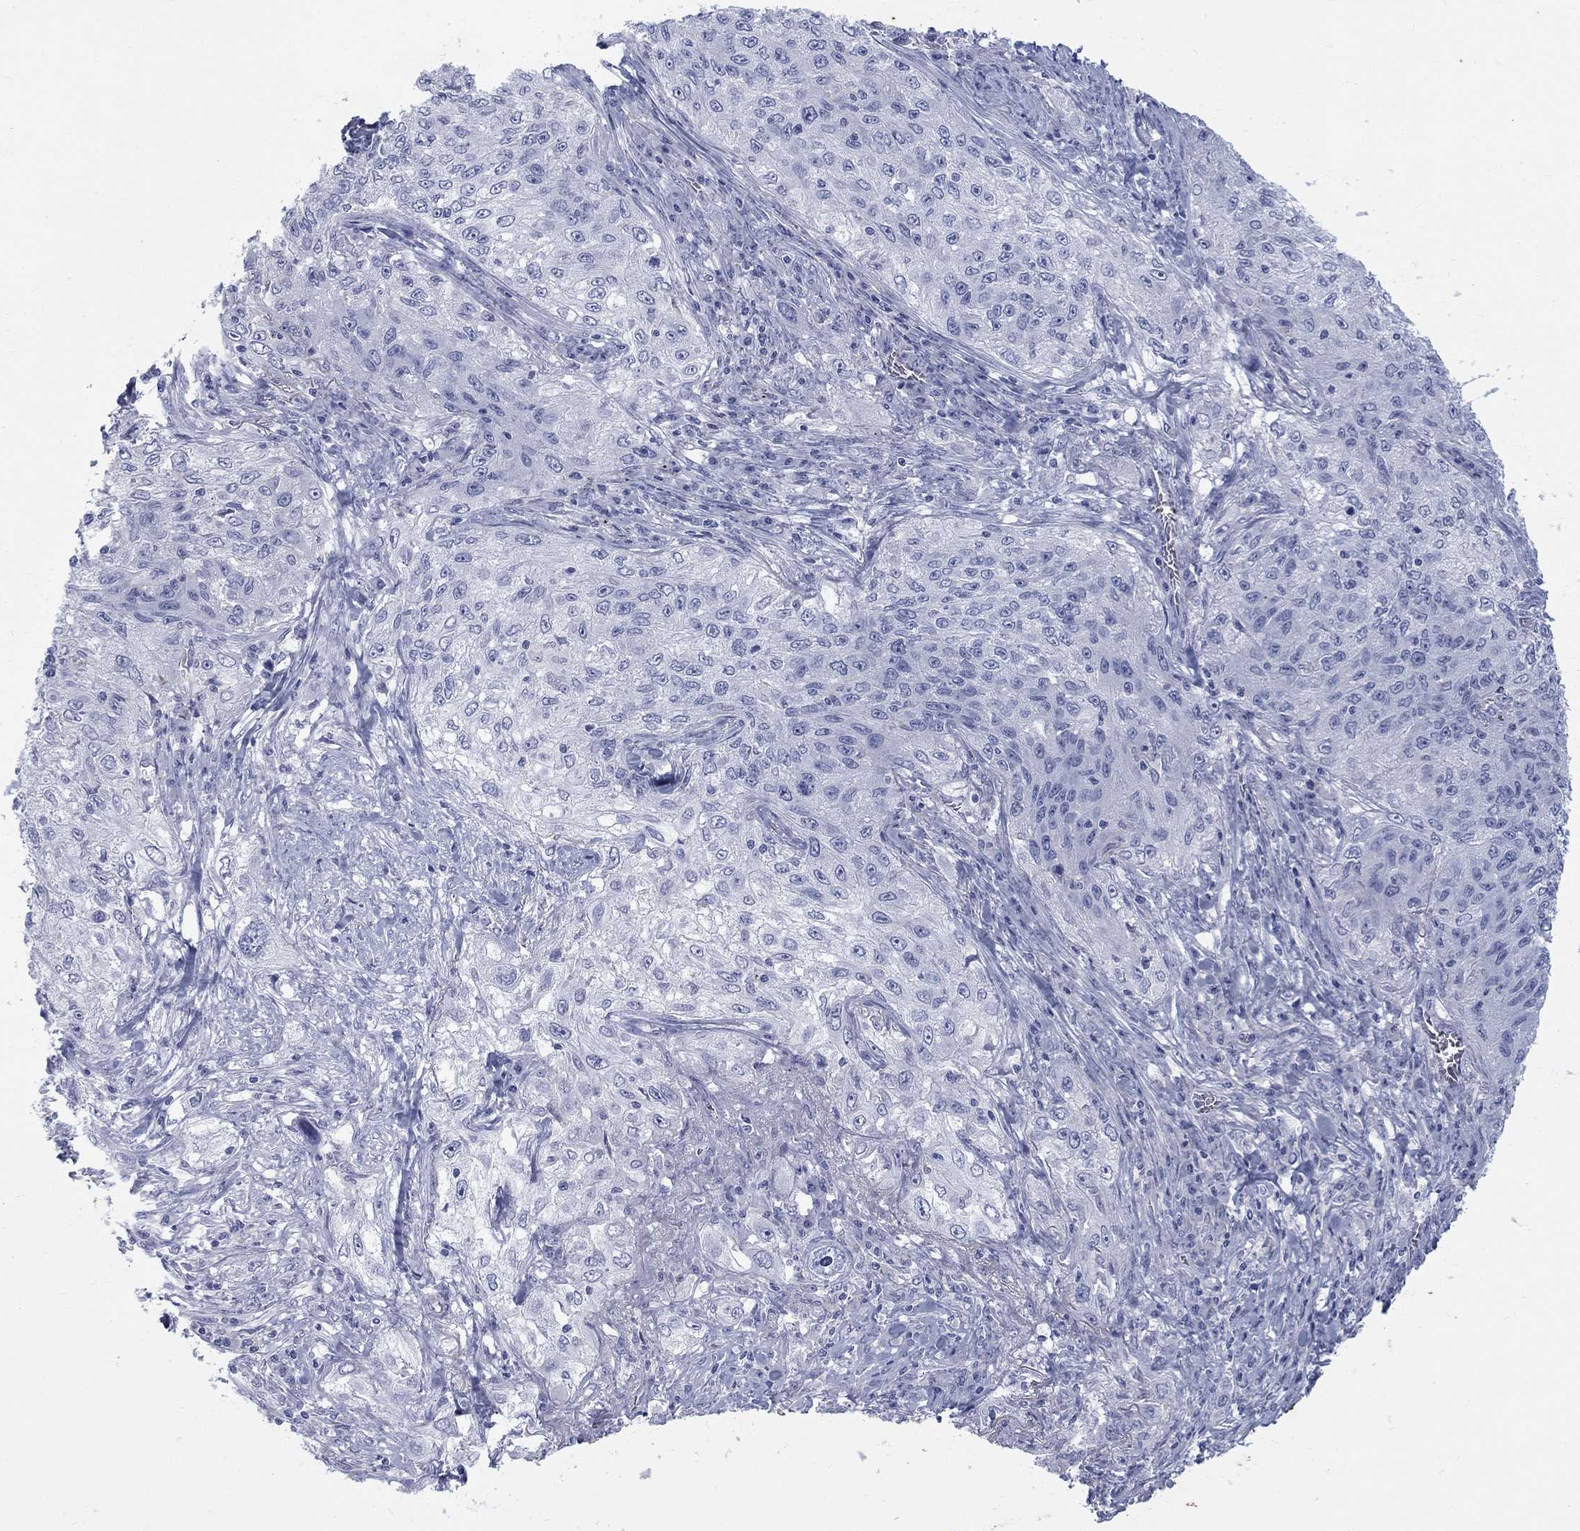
{"staining": {"intensity": "negative", "quantity": "none", "location": "none"}, "tissue": "lung cancer", "cell_type": "Tumor cells", "image_type": "cancer", "snomed": [{"axis": "morphology", "description": "Squamous cell carcinoma, NOS"}, {"axis": "topography", "description": "Lung"}], "caption": "Human lung cancer (squamous cell carcinoma) stained for a protein using immunohistochemistry (IHC) shows no positivity in tumor cells.", "gene": "RFTN2", "patient": {"sex": "female", "age": 69}}